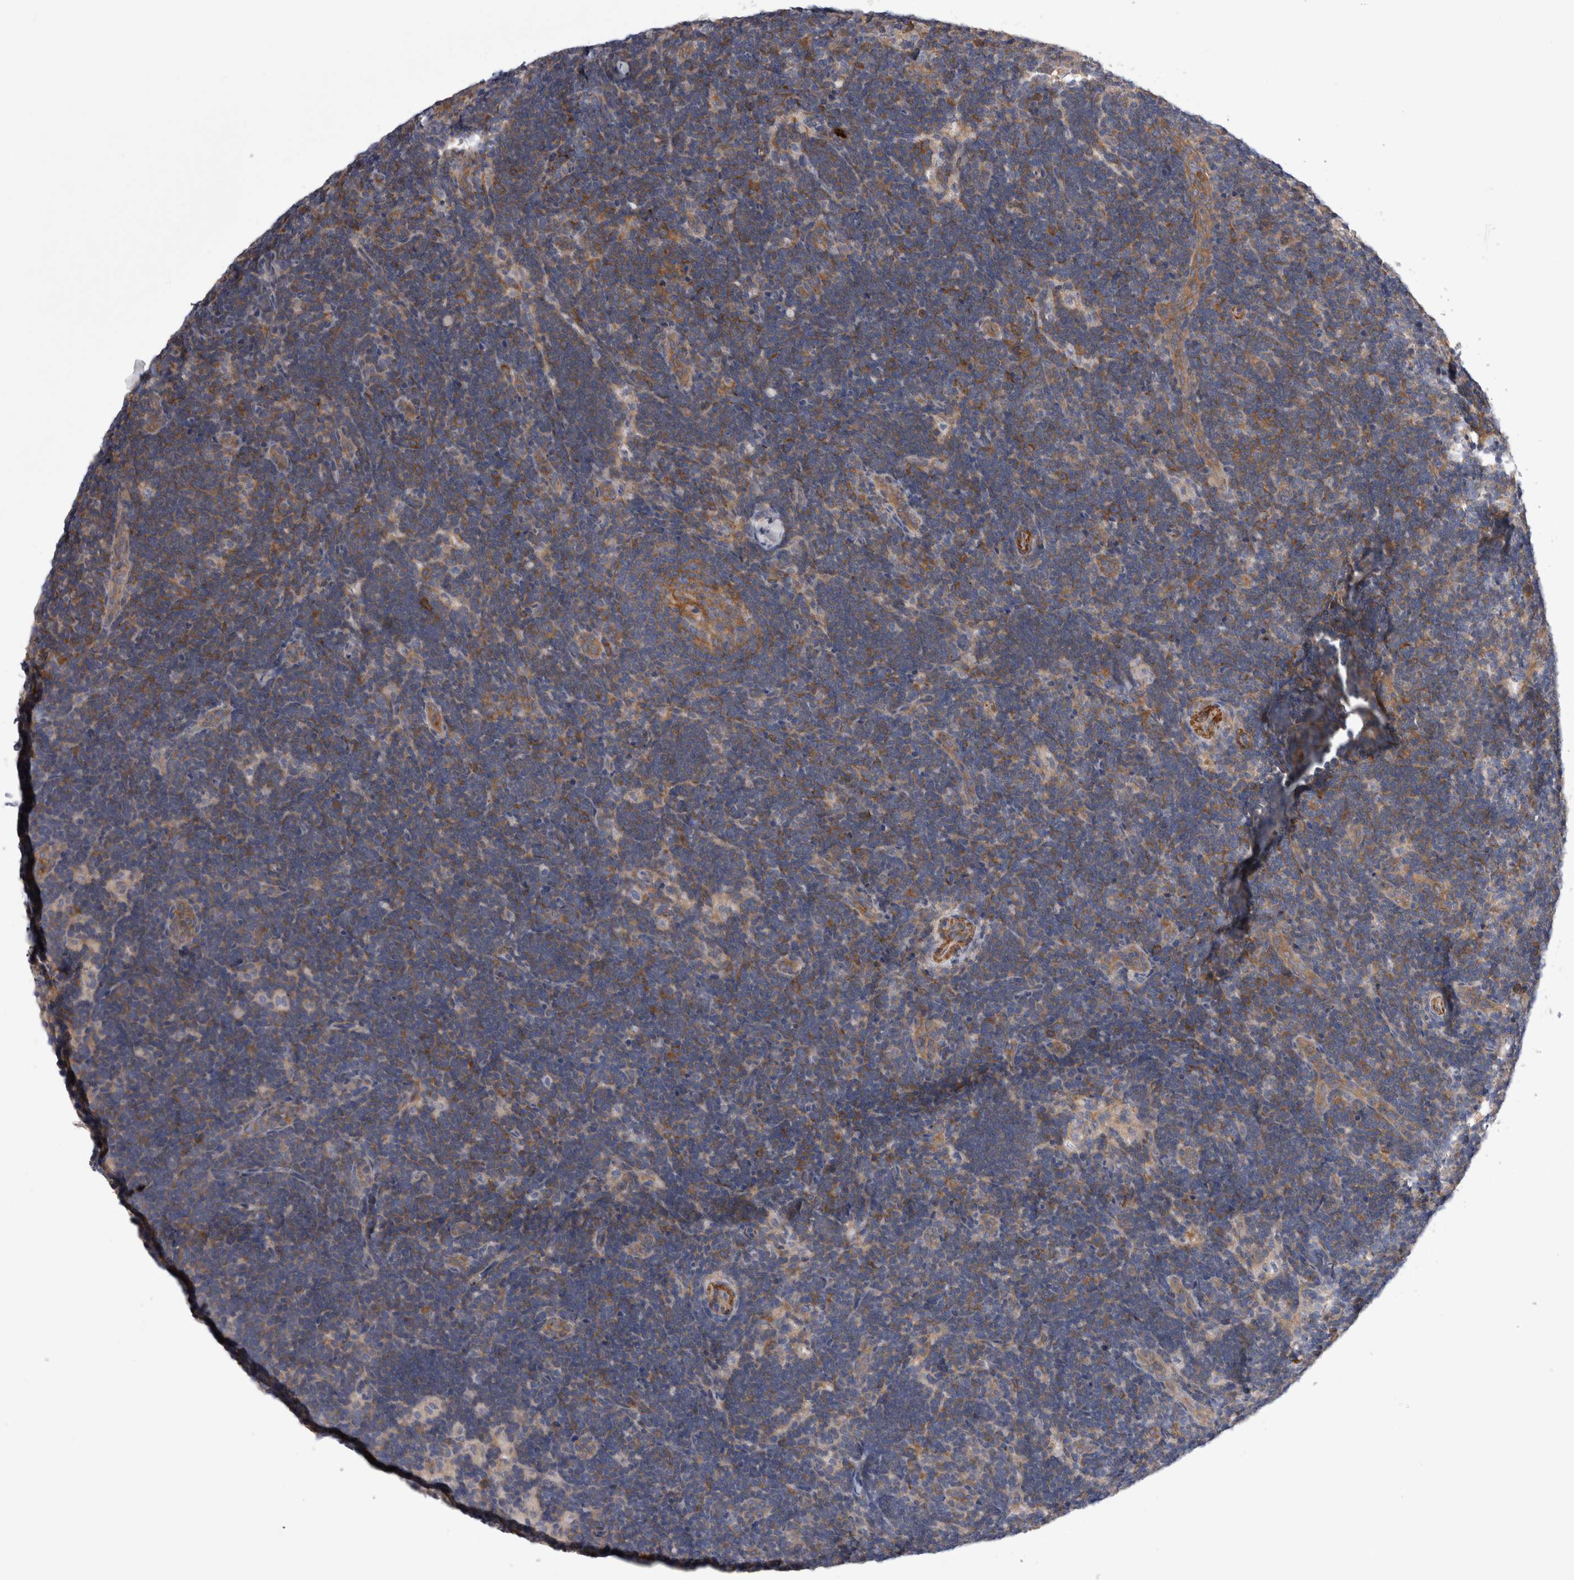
{"staining": {"intensity": "moderate", "quantity": ">75%", "location": "cytoplasmic/membranous"}, "tissue": "lymph node", "cell_type": "Germinal center cells", "image_type": "normal", "snomed": [{"axis": "morphology", "description": "Normal tissue, NOS"}, {"axis": "topography", "description": "Lymph node"}], "caption": "Brown immunohistochemical staining in normal human lymph node displays moderate cytoplasmic/membranous positivity in approximately >75% of germinal center cells. Ihc stains the protein in brown and the nuclei are stained blue.", "gene": "EPRS1", "patient": {"sex": "female", "age": 22}}